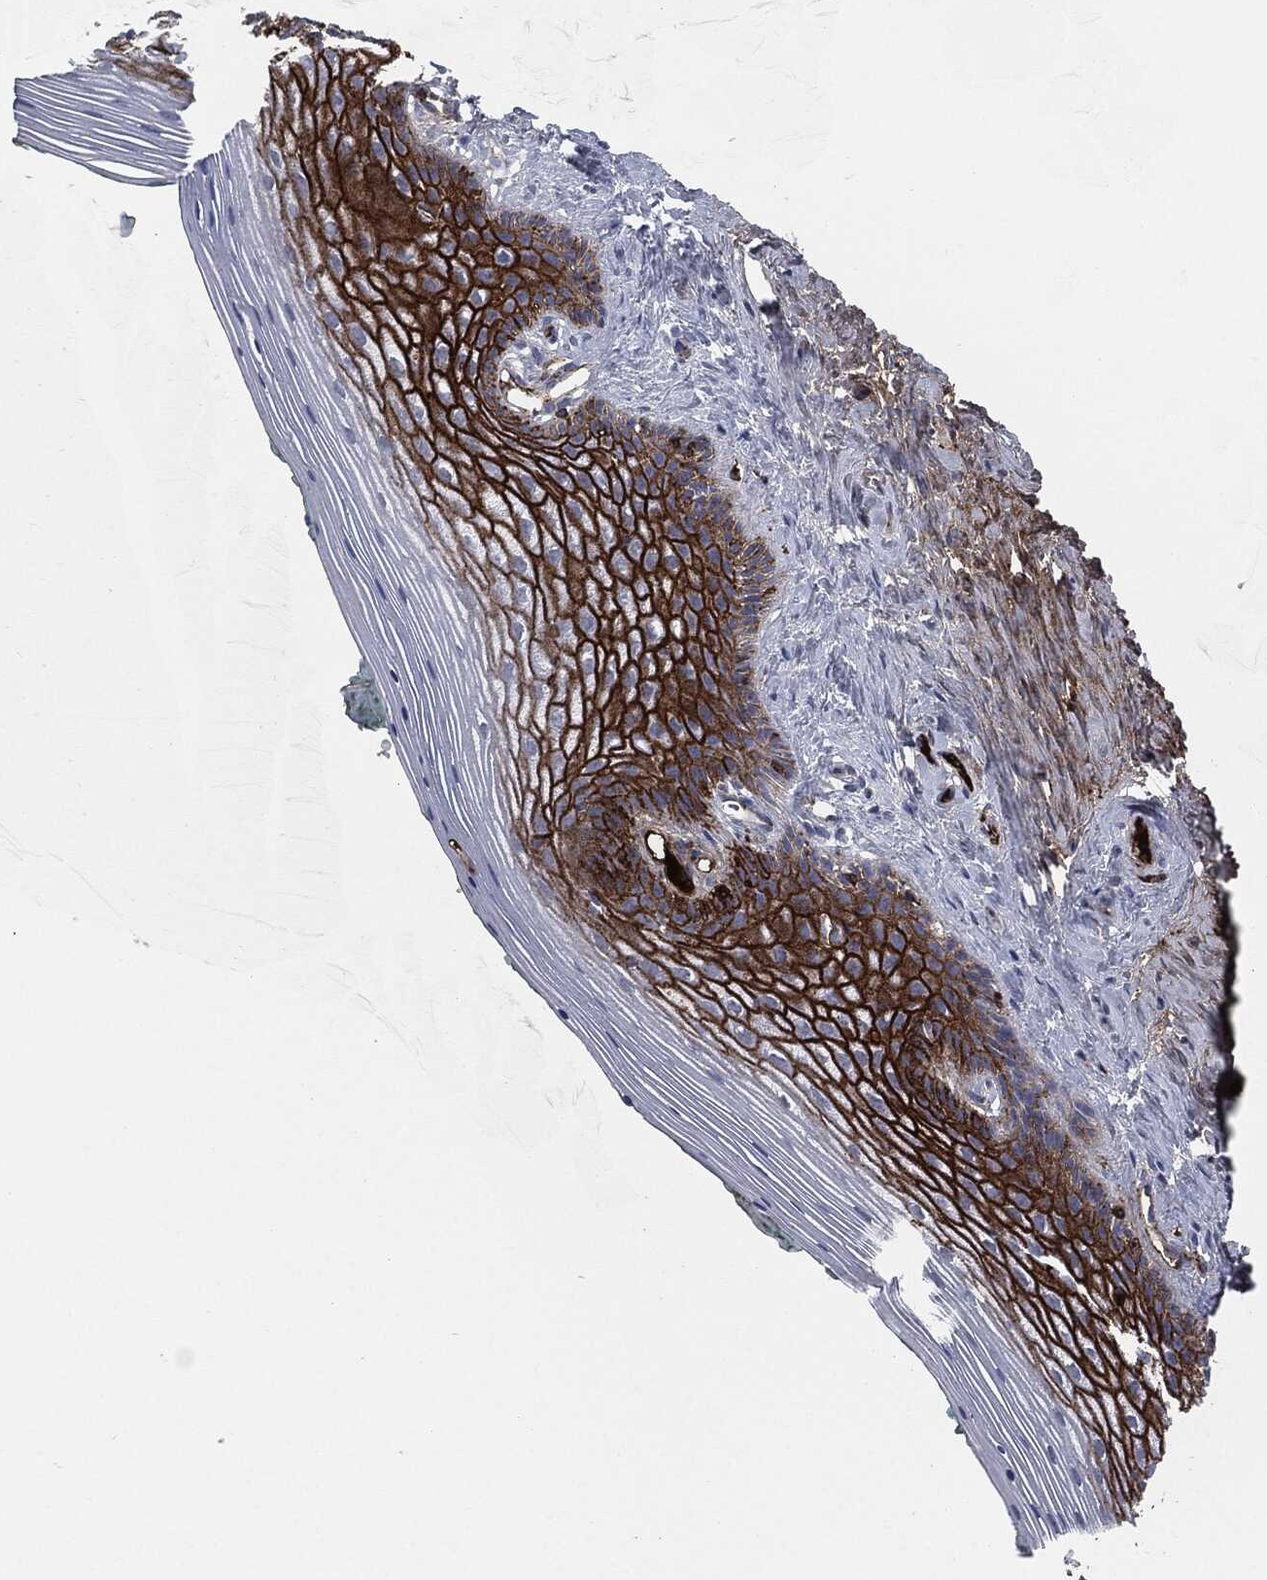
{"staining": {"intensity": "strong", "quantity": ">75%", "location": "cytoplasmic/membranous"}, "tissue": "vagina", "cell_type": "Squamous epithelial cells", "image_type": "normal", "snomed": [{"axis": "morphology", "description": "Normal tissue, NOS"}, {"axis": "topography", "description": "Vagina"}], "caption": "Immunohistochemical staining of normal human vagina exhibits strong cytoplasmic/membranous protein expression in about >75% of squamous epithelial cells.", "gene": "APOB", "patient": {"sex": "female", "age": 45}}